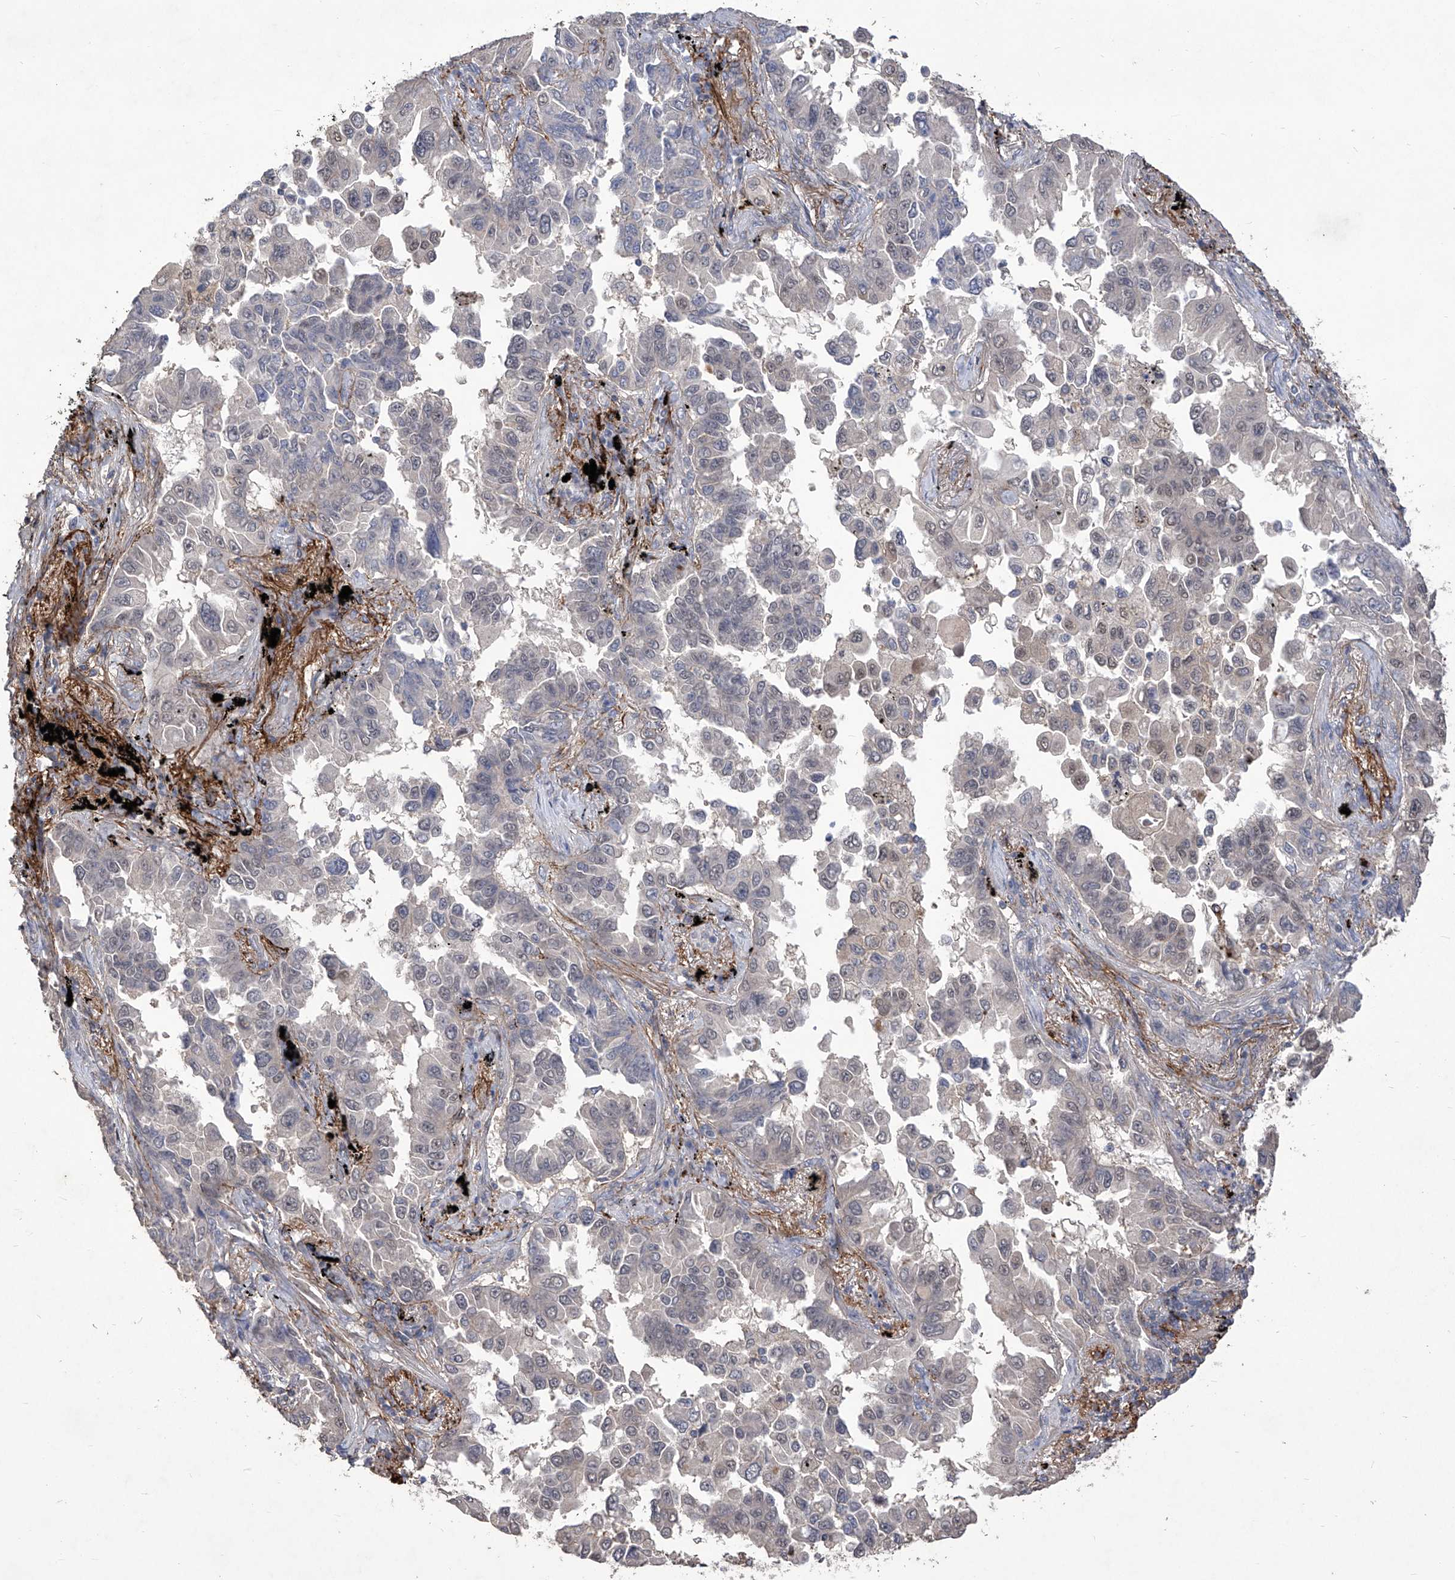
{"staining": {"intensity": "negative", "quantity": "none", "location": "none"}, "tissue": "lung cancer", "cell_type": "Tumor cells", "image_type": "cancer", "snomed": [{"axis": "morphology", "description": "Adenocarcinoma, NOS"}, {"axis": "topography", "description": "Lung"}], "caption": "Immunohistochemistry of human lung cancer (adenocarcinoma) displays no expression in tumor cells.", "gene": "TXNIP", "patient": {"sex": "female", "age": 67}}